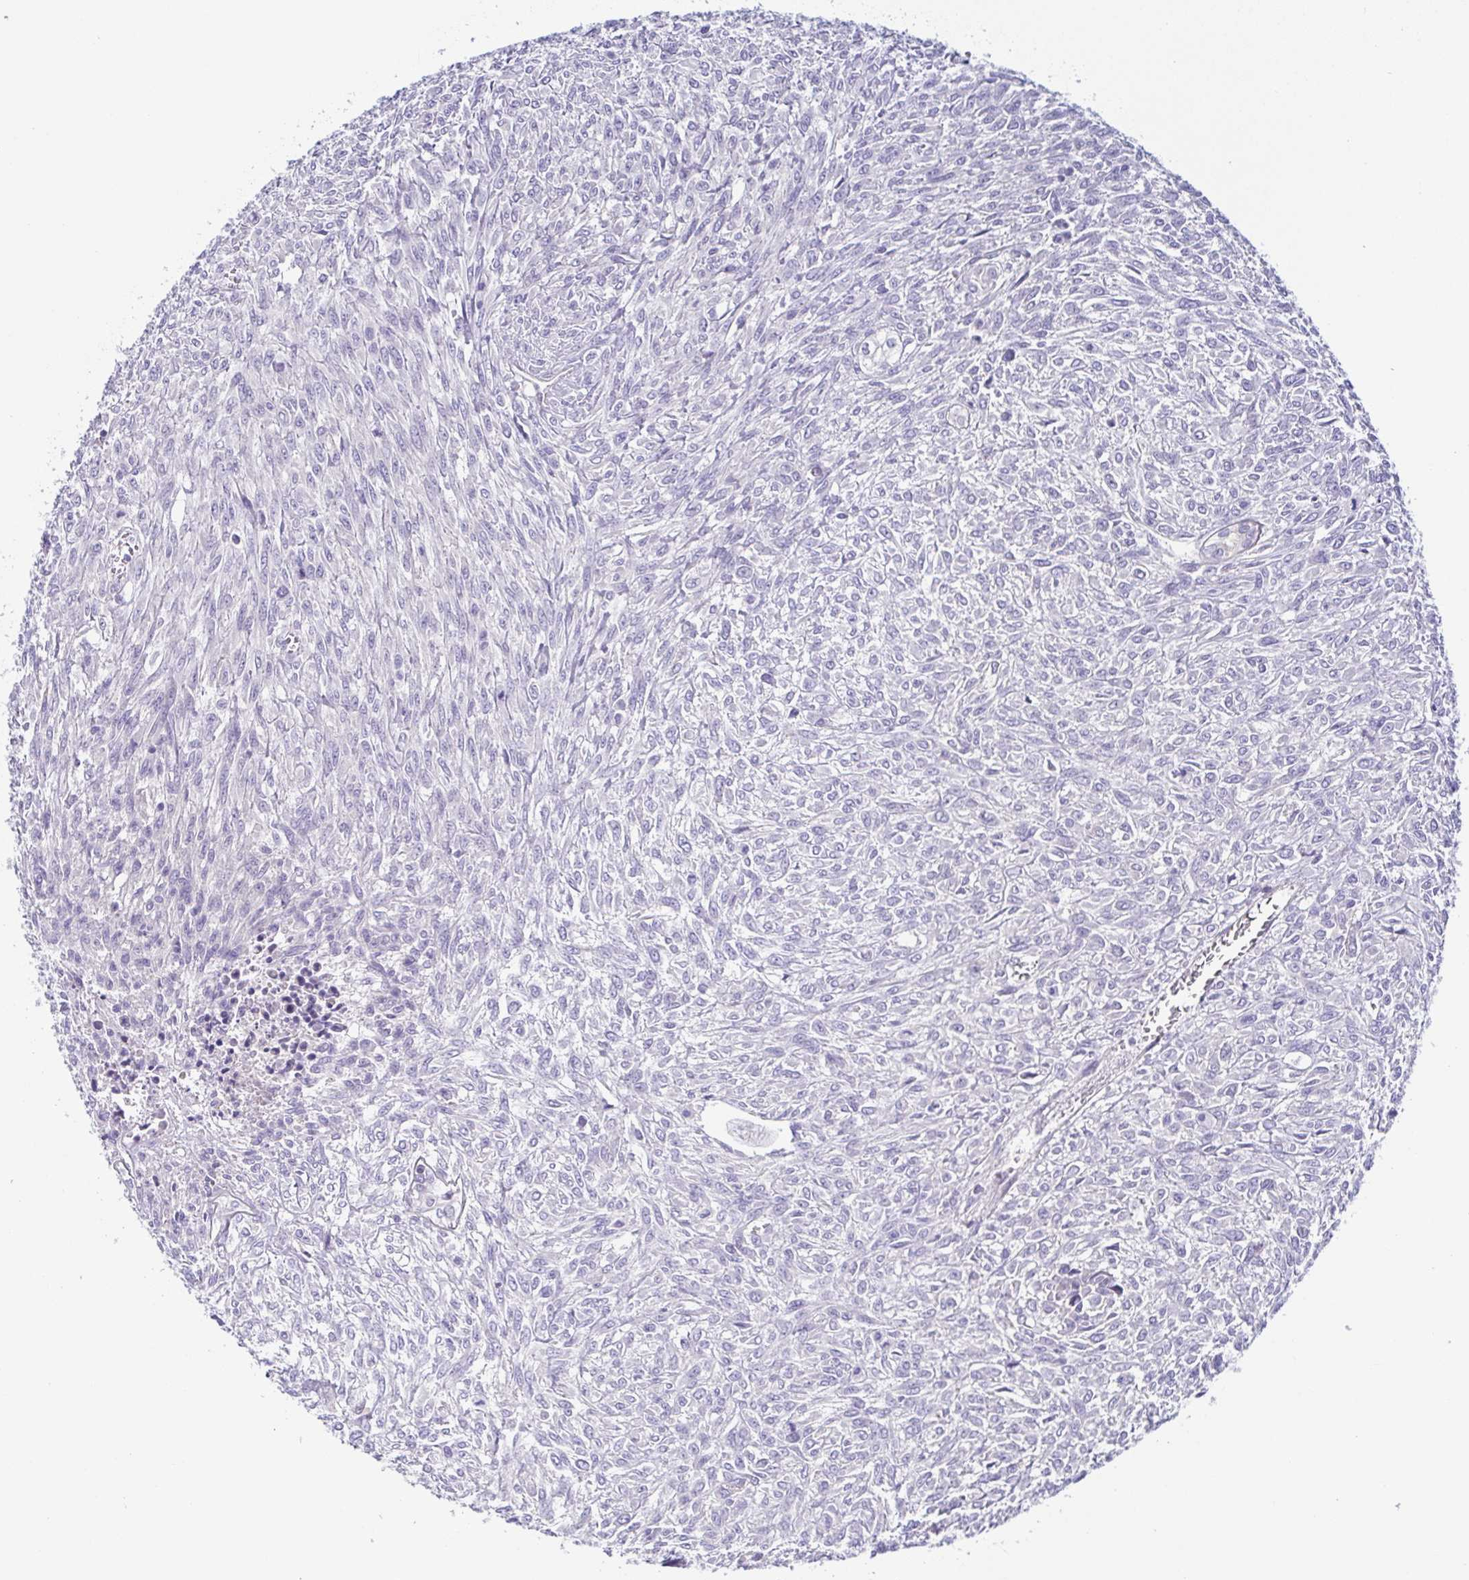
{"staining": {"intensity": "negative", "quantity": "none", "location": "none"}, "tissue": "renal cancer", "cell_type": "Tumor cells", "image_type": "cancer", "snomed": [{"axis": "morphology", "description": "Adenocarcinoma, NOS"}, {"axis": "topography", "description": "Kidney"}], "caption": "This is a image of IHC staining of renal cancer, which shows no staining in tumor cells. (DAB immunohistochemistry visualized using brightfield microscopy, high magnification).", "gene": "UBE2Q1", "patient": {"sex": "male", "age": 58}}